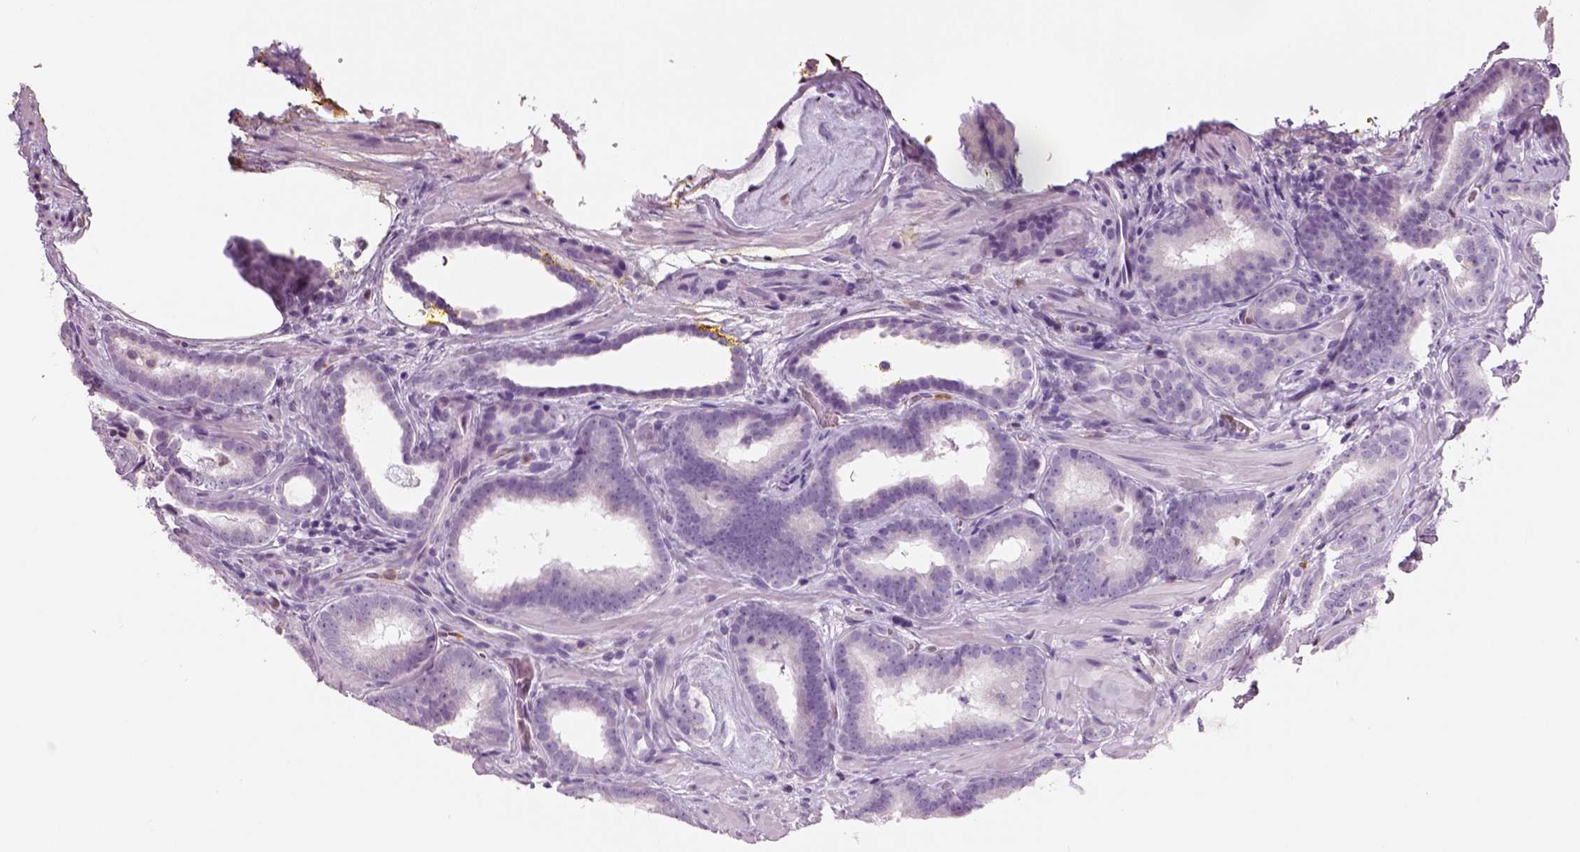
{"staining": {"intensity": "negative", "quantity": "none", "location": "none"}, "tissue": "prostate cancer", "cell_type": "Tumor cells", "image_type": "cancer", "snomed": [{"axis": "morphology", "description": "Adenocarcinoma, Low grade"}, {"axis": "topography", "description": "Prostate"}], "caption": "This is an immunohistochemistry (IHC) image of low-grade adenocarcinoma (prostate). There is no positivity in tumor cells.", "gene": "NECAB2", "patient": {"sex": "male", "age": 63}}